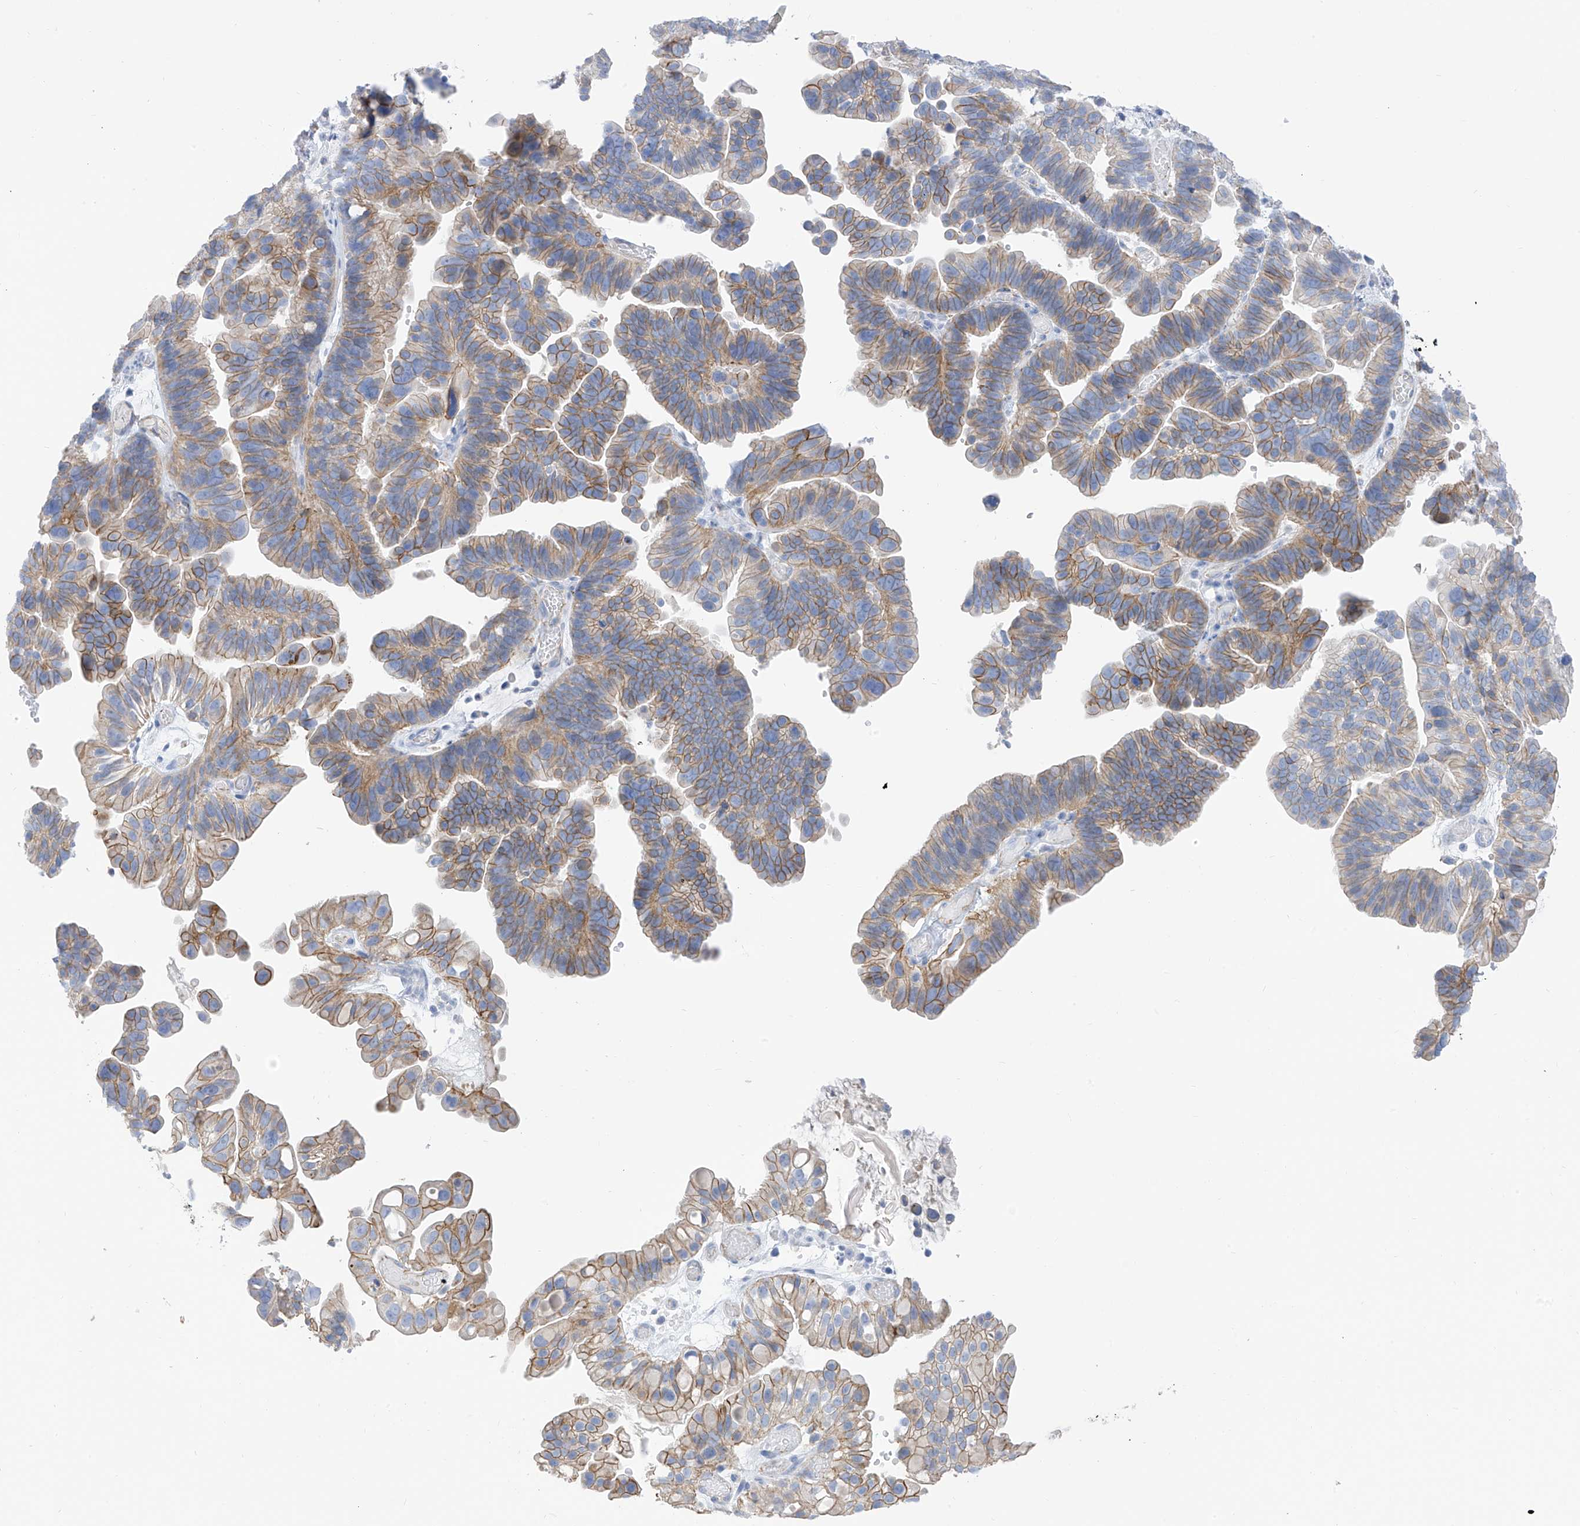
{"staining": {"intensity": "moderate", "quantity": "25%-75%", "location": "cytoplasmic/membranous"}, "tissue": "ovarian cancer", "cell_type": "Tumor cells", "image_type": "cancer", "snomed": [{"axis": "morphology", "description": "Cystadenocarcinoma, serous, NOS"}, {"axis": "topography", "description": "Ovary"}], "caption": "Human ovarian serous cystadenocarcinoma stained with a brown dye exhibits moderate cytoplasmic/membranous positive positivity in about 25%-75% of tumor cells.", "gene": "ITGA9", "patient": {"sex": "female", "age": 56}}